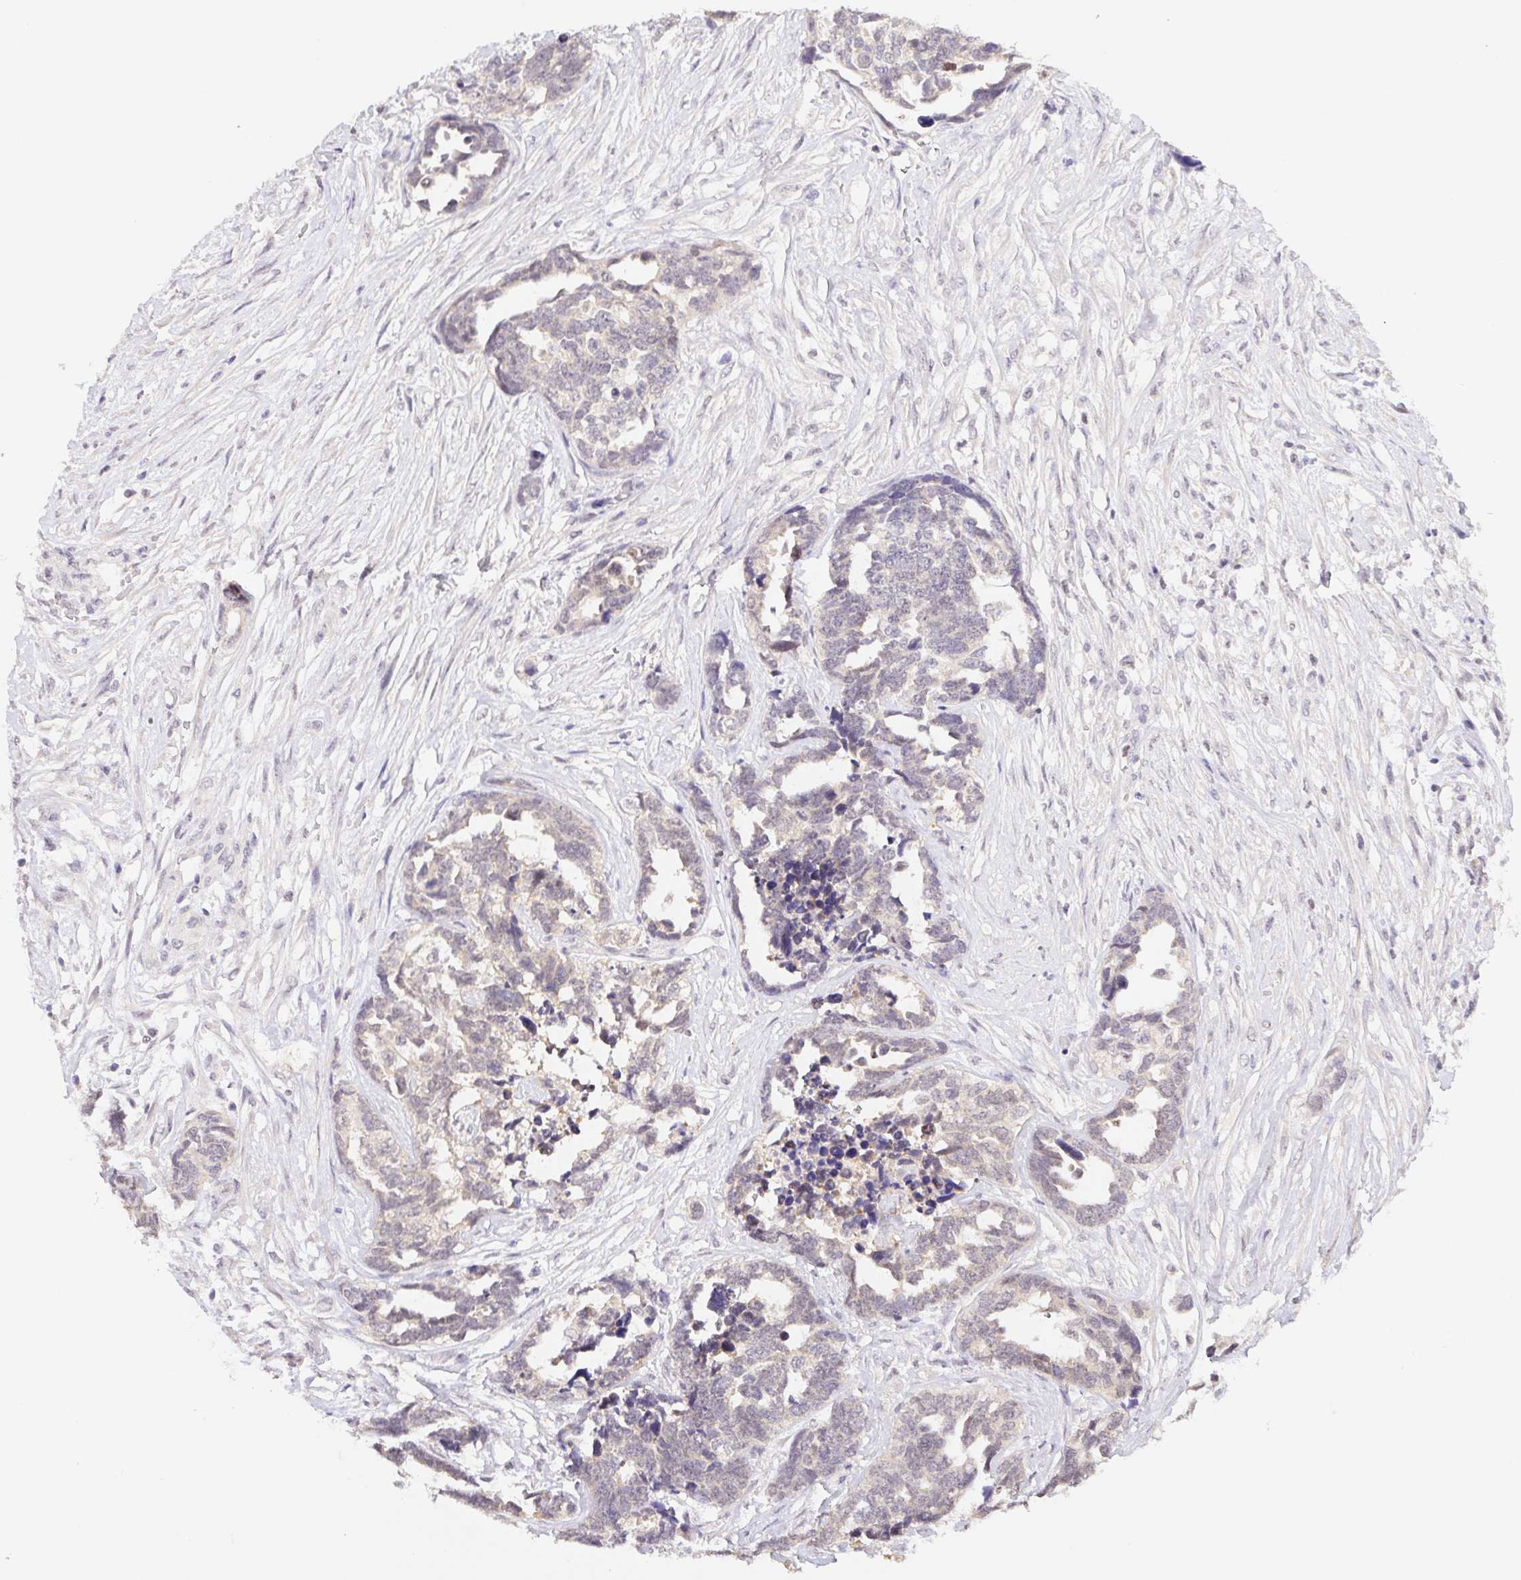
{"staining": {"intensity": "negative", "quantity": "none", "location": "none"}, "tissue": "ovarian cancer", "cell_type": "Tumor cells", "image_type": "cancer", "snomed": [{"axis": "morphology", "description": "Cystadenocarcinoma, serous, NOS"}, {"axis": "topography", "description": "Ovary"}], "caption": "Ovarian cancer was stained to show a protein in brown. There is no significant staining in tumor cells.", "gene": "L3MBTL4", "patient": {"sex": "female", "age": 69}}